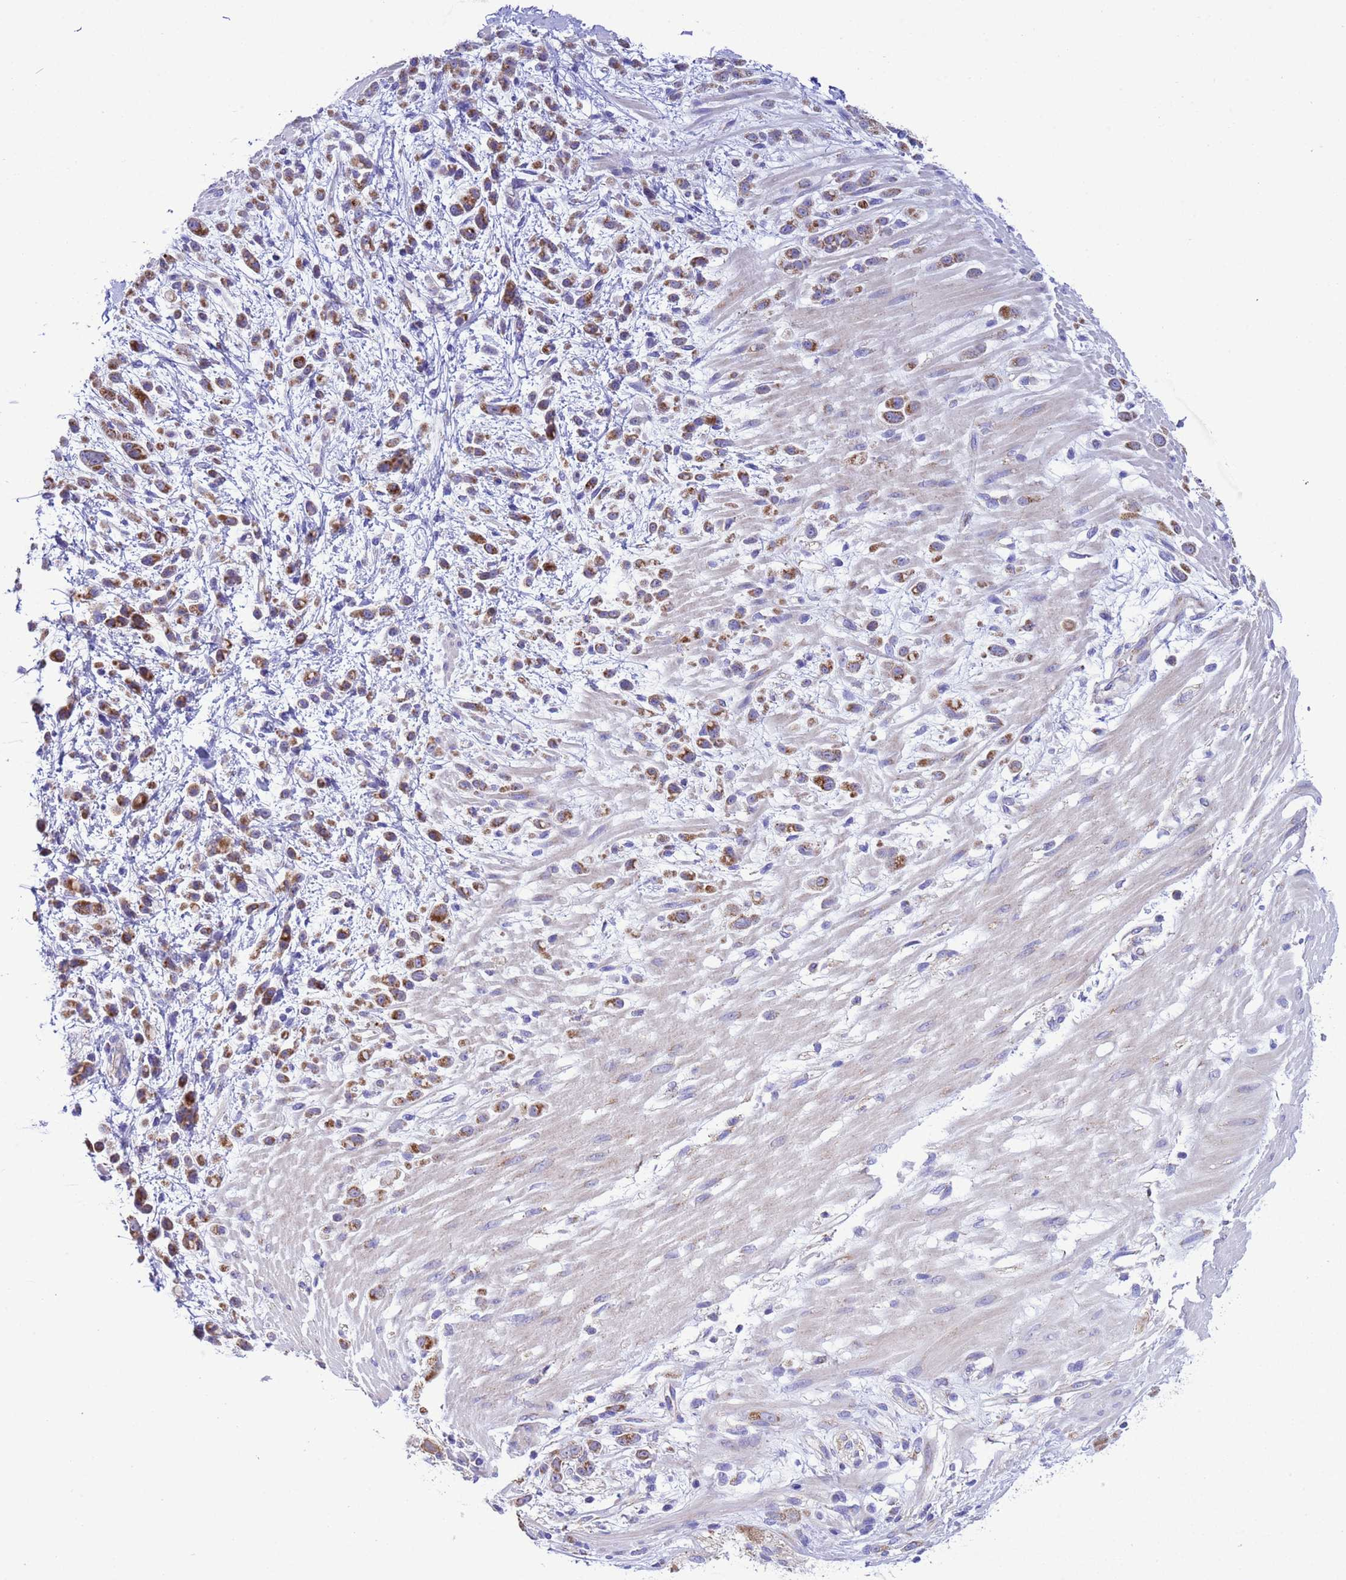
{"staining": {"intensity": "moderate", "quantity": ">75%", "location": "cytoplasmic/membranous"}, "tissue": "pancreatic cancer", "cell_type": "Tumor cells", "image_type": "cancer", "snomed": [{"axis": "morphology", "description": "Normal tissue, NOS"}, {"axis": "morphology", "description": "Adenocarcinoma, NOS"}, {"axis": "topography", "description": "Pancreas"}], "caption": "Immunohistochemical staining of pancreatic cancer (adenocarcinoma) exhibits moderate cytoplasmic/membranous protein positivity in about >75% of tumor cells.", "gene": "CCDC191", "patient": {"sex": "female", "age": 64}}